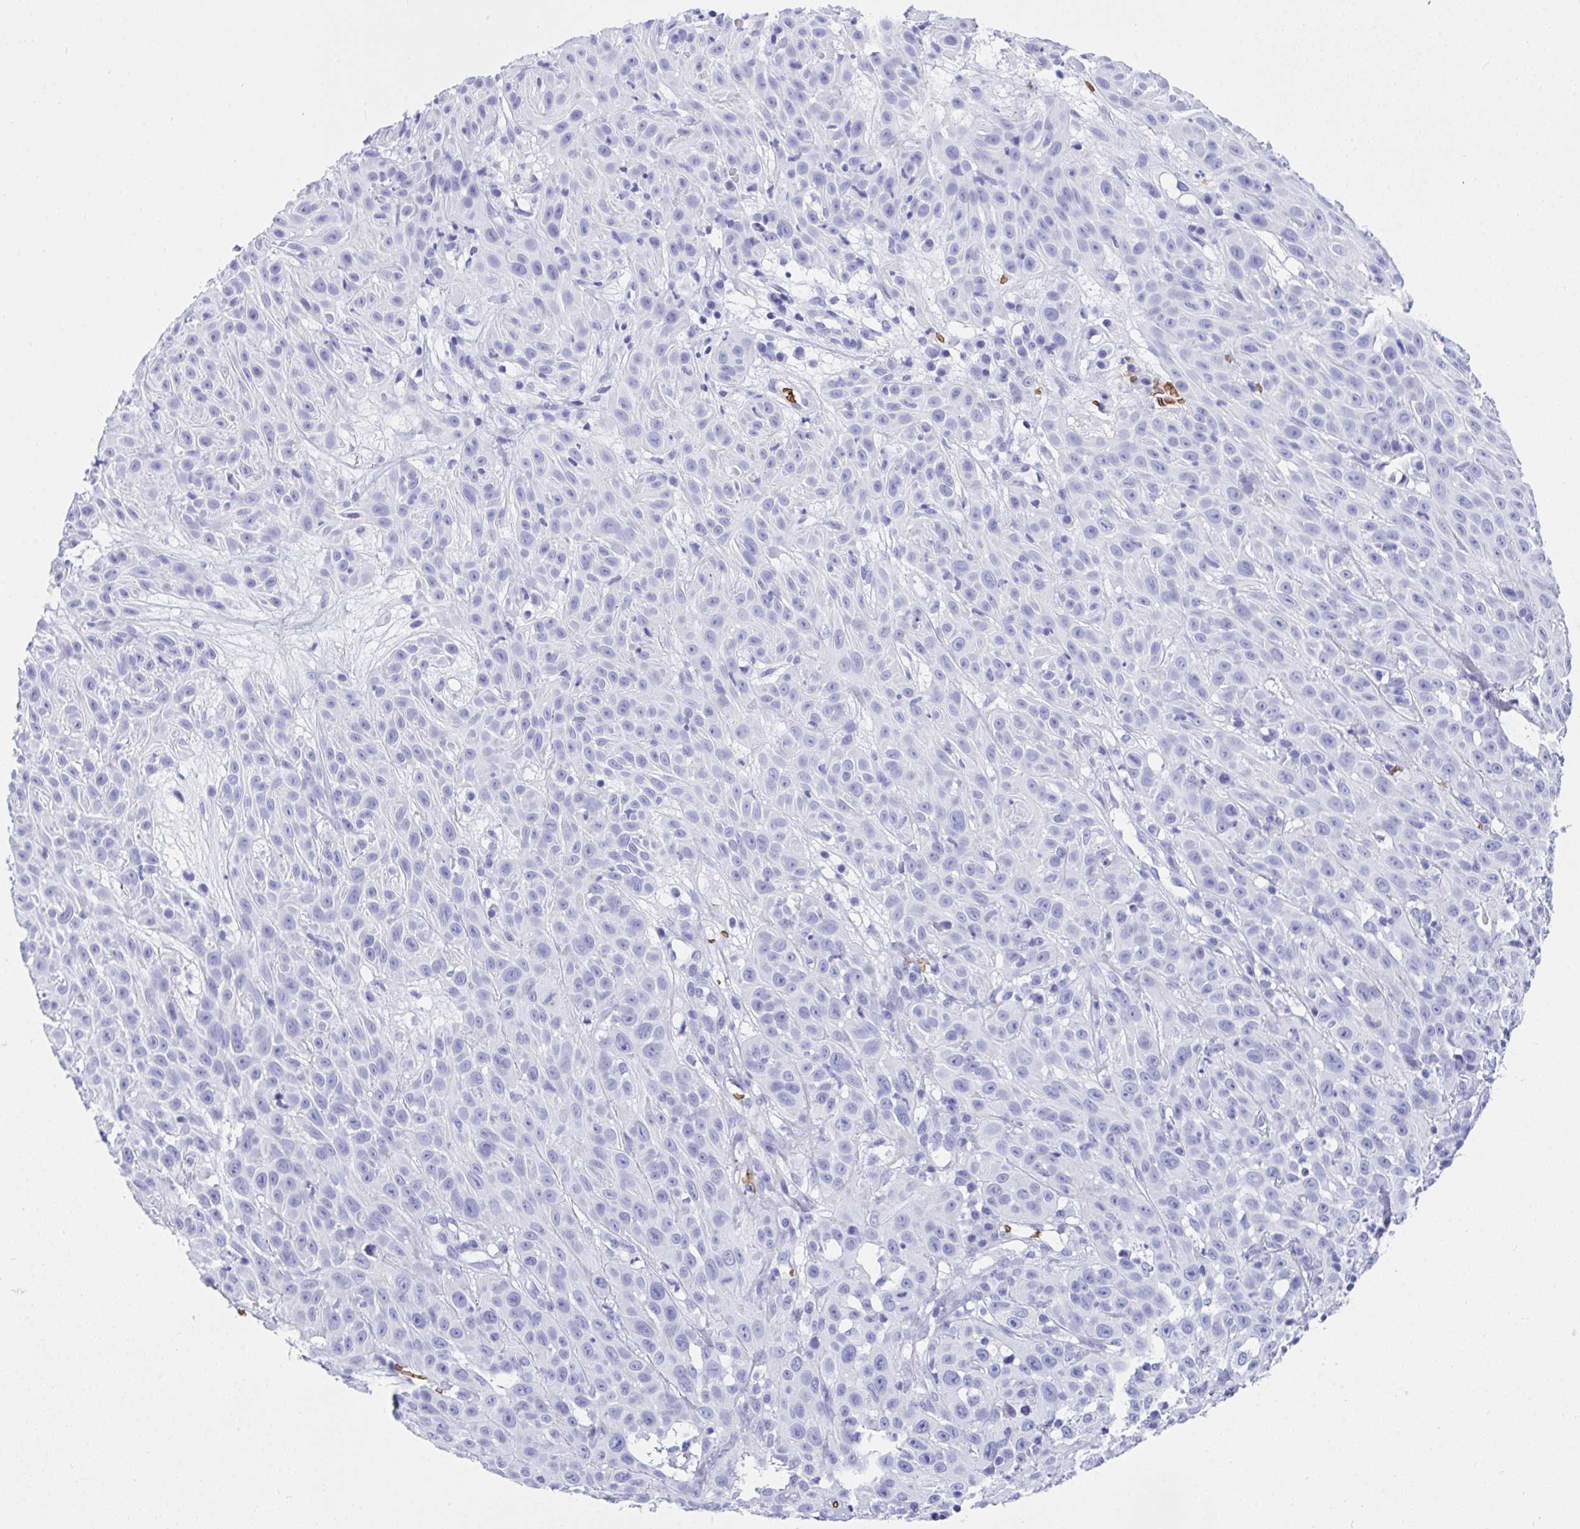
{"staining": {"intensity": "negative", "quantity": "none", "location": "none"}, "tissue": "skin cancer", "cell_type": "Tumor cells", "image_type": "cancer", "snomed": [{"axis": "morphology", "description": "Squamous cell carcinoma, NOS"}, {"axis": "topography", "description": "Skin"}], "caption": "This is an immunohistochemistry (IHC) histopathology image of skin cancer (squamous cell carcinoma). There is no expression in tumor cells.", "gene": "ANK1", "patient": {"sex": "male", "age": 82}}